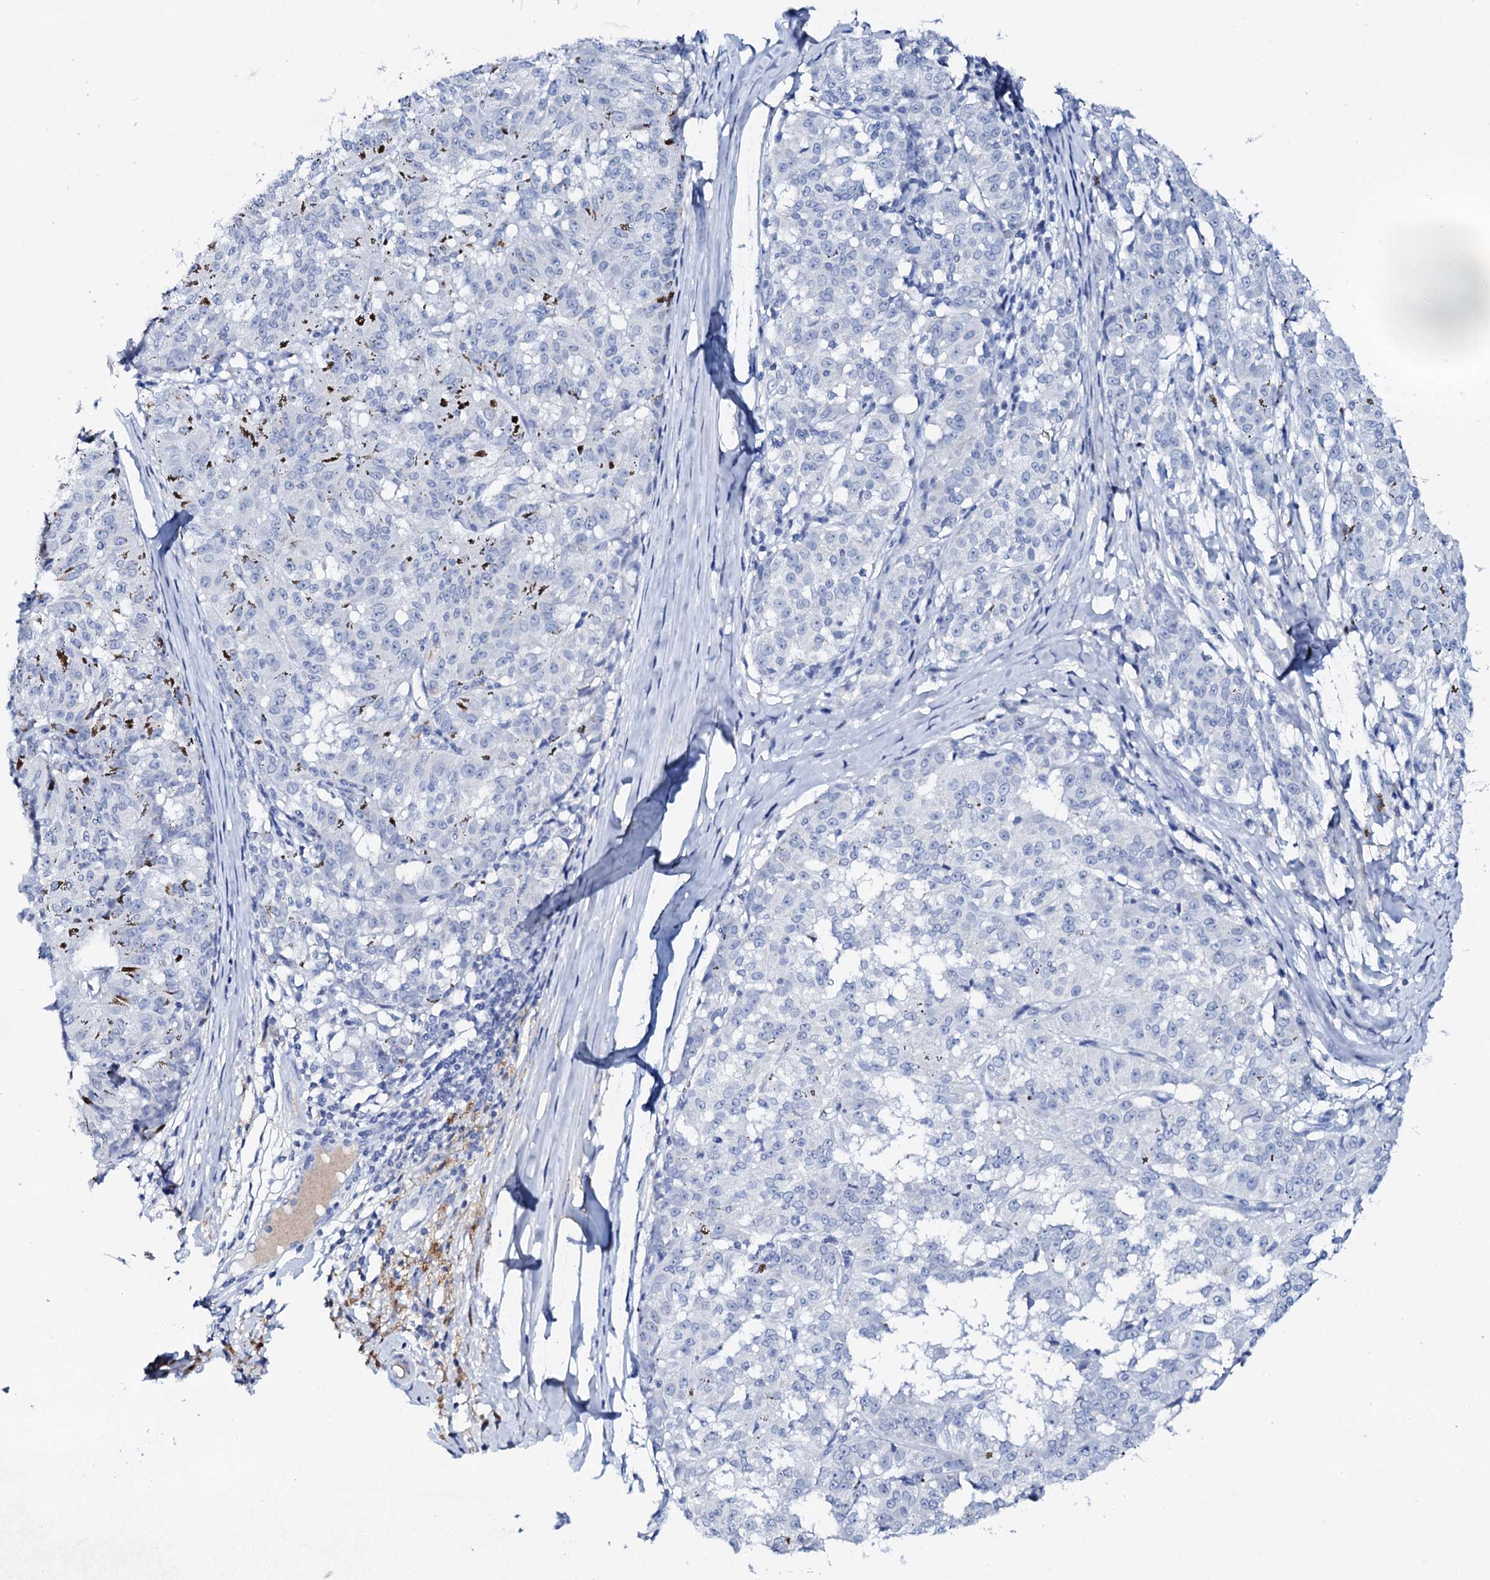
{"staining": {"intensity": "negative", "quantity": "none", "location": "none"}, "tissue": "melanoma", "cell_type": "Tumor cells", "image_type": "cancer", "snomed": [{"axis": "morphology", "description": "Malignant melanoma, NOS"}, {"axis": "topography", "description": "Skin"}], "caption": "Immunohistochemistry of malignant melanoma demonstrates no positivity in tumor cells.", "gene": "FBXL16", "patient": {"sex": "female", "age": 72}}